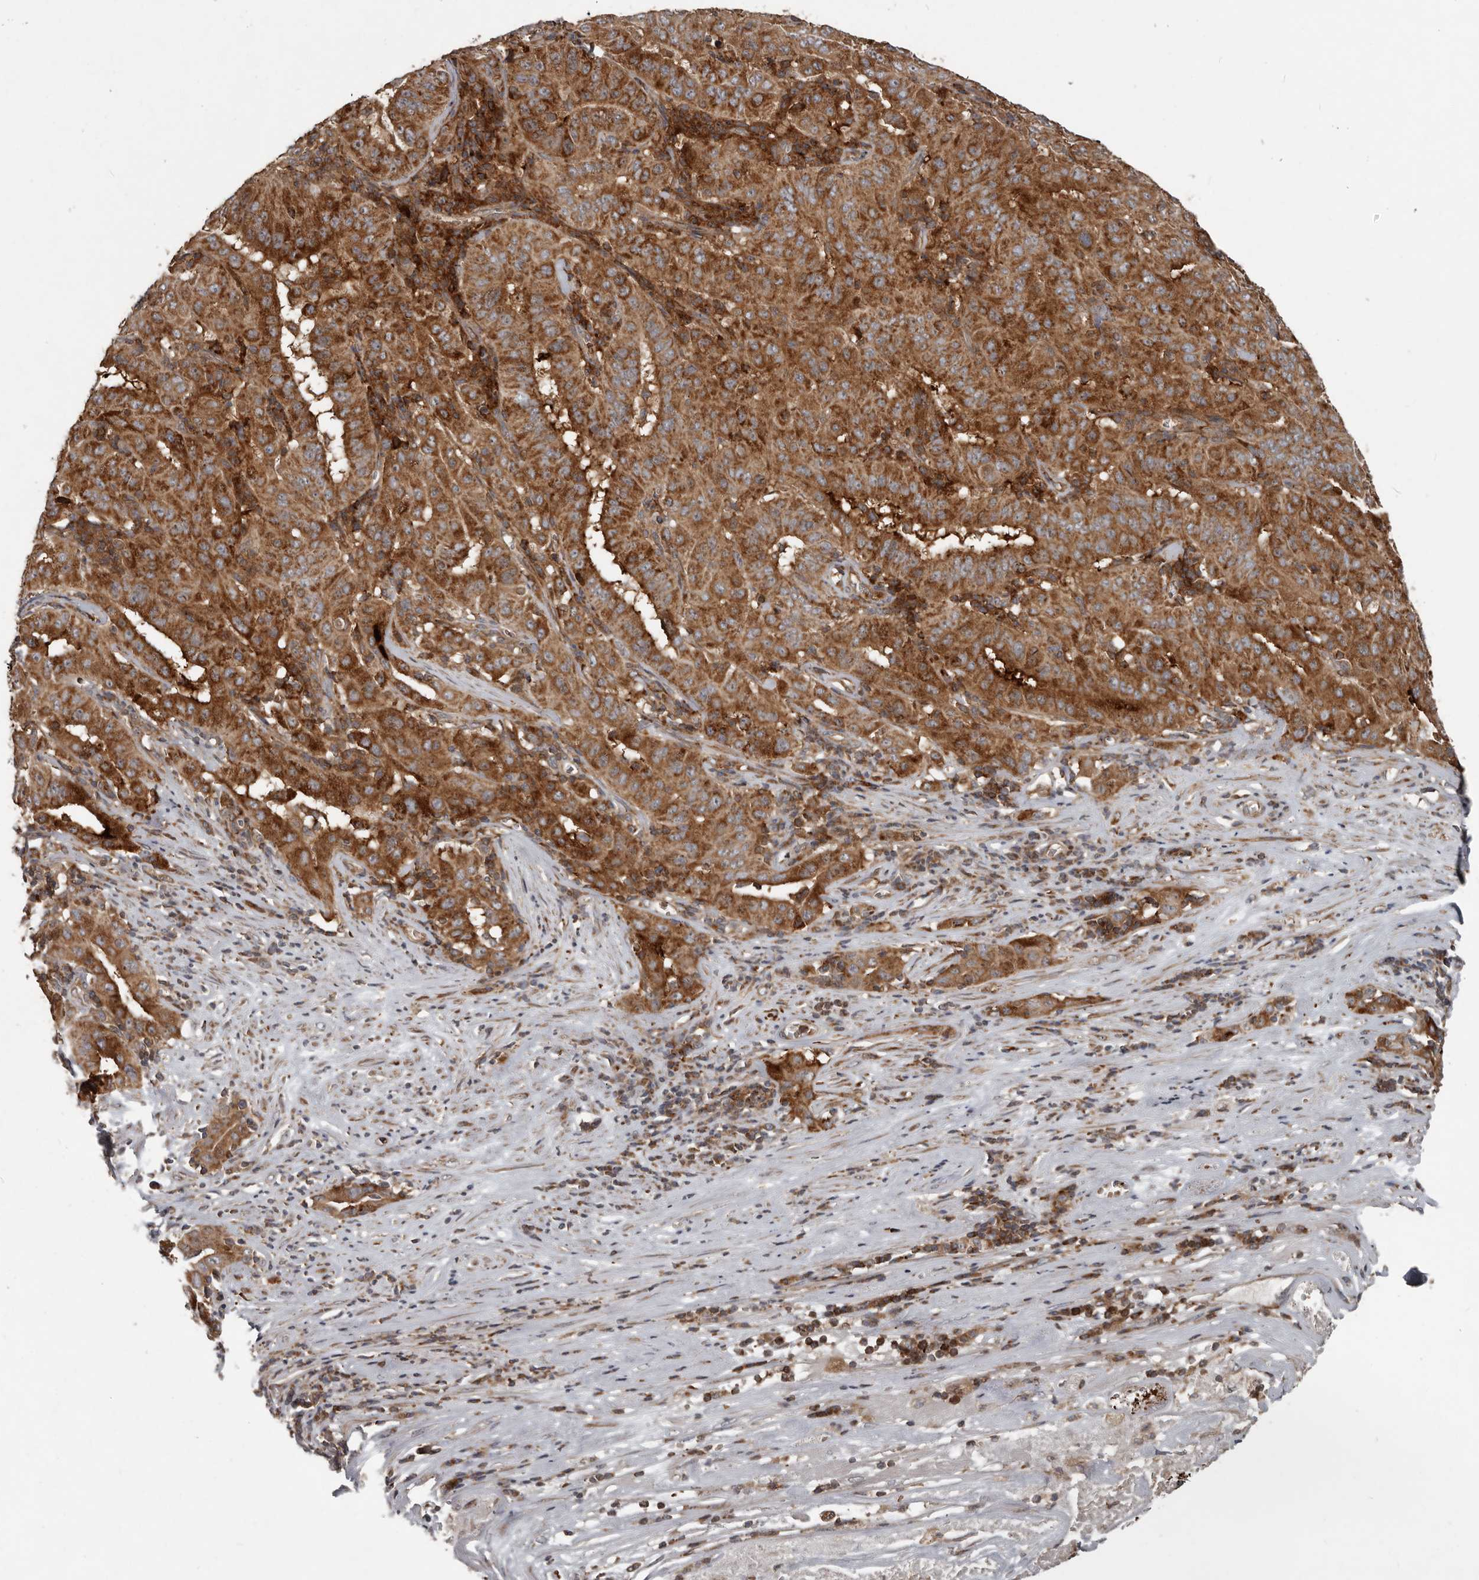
{"staining": {"intensity": "strong", "quantity": ">75%", "location": "cytoplasmic/membranous"}, "tissue": "pancreatic cancer", "cell_type": "Tumor cells", "image_type": "cancer", "snomed": [{"axis": "morphology", "description": "Adenocarcinoma, NOS"}, {"axis": "topography", "description": "Pancreas"}], "caption": "The histopathology image exhibits a brown stain indicating the presence of a protein in the cytoplasmic/membranous of tumor cells in pancreatic adenocarcinoma.", "gene": "FBXO31", "patient": {"sex": "male", "age": 63}}